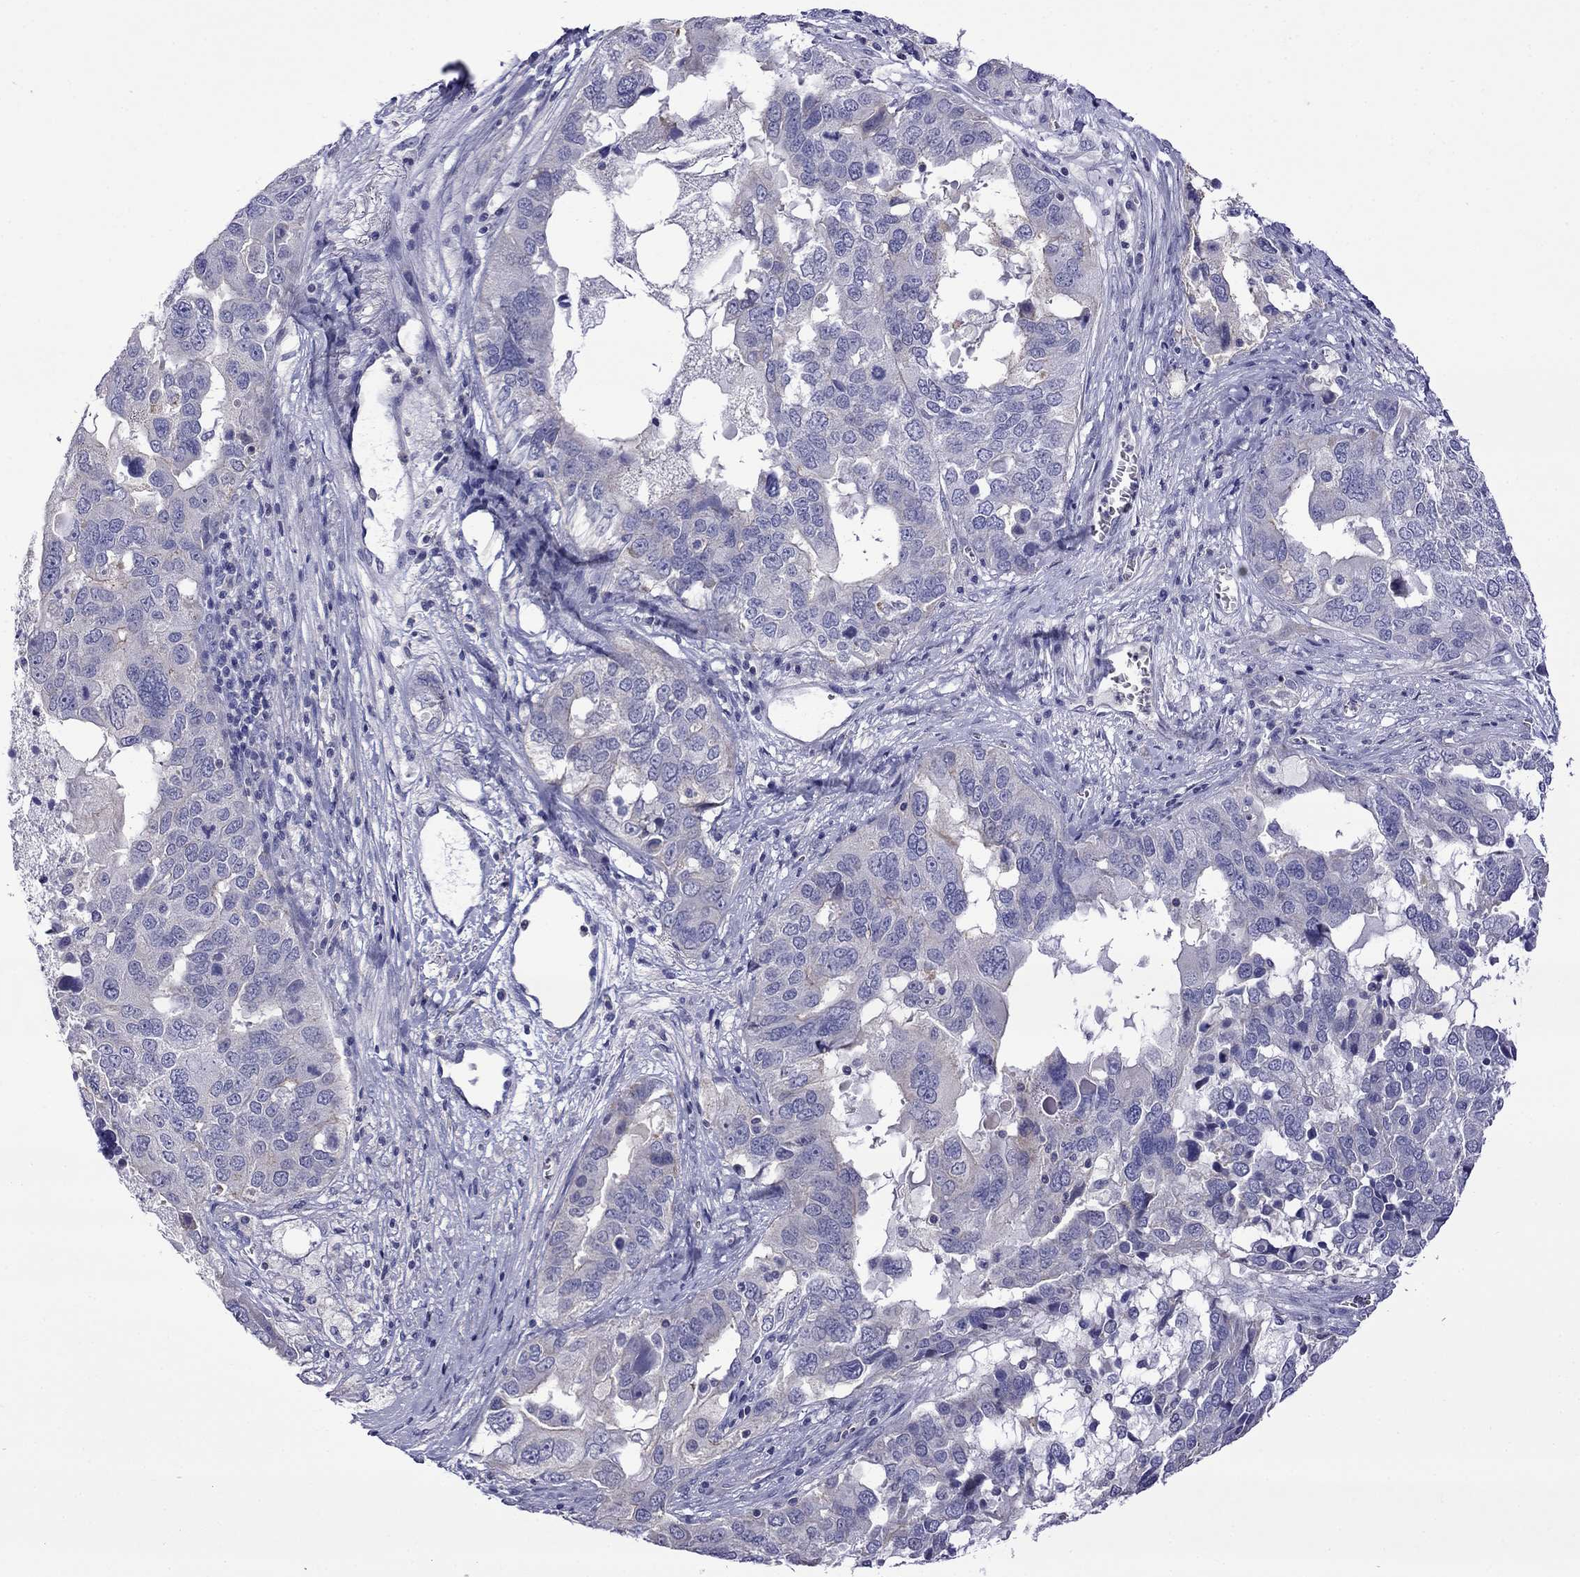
{"staining": {"intensity": "negative", "quantity": "none", "location": "none"}, "tissue": "ovarian cancer", "cell_type": "Tumor cells", "image_type": "cancer", "snomed": [{"axis": "morphology", "description": "Carcinoma, endometroid"}, {"axis": "topography", "description": "Soft tissue"}, {"axis": "topography", "description": "Ovary"}], "caption": "Human ovarian endometroid carcinoma stained for a protein using IHC demonstrates no staining in tumor cells.", "gene": "STAR", "patient": {"sex": "female", "age": 52}}